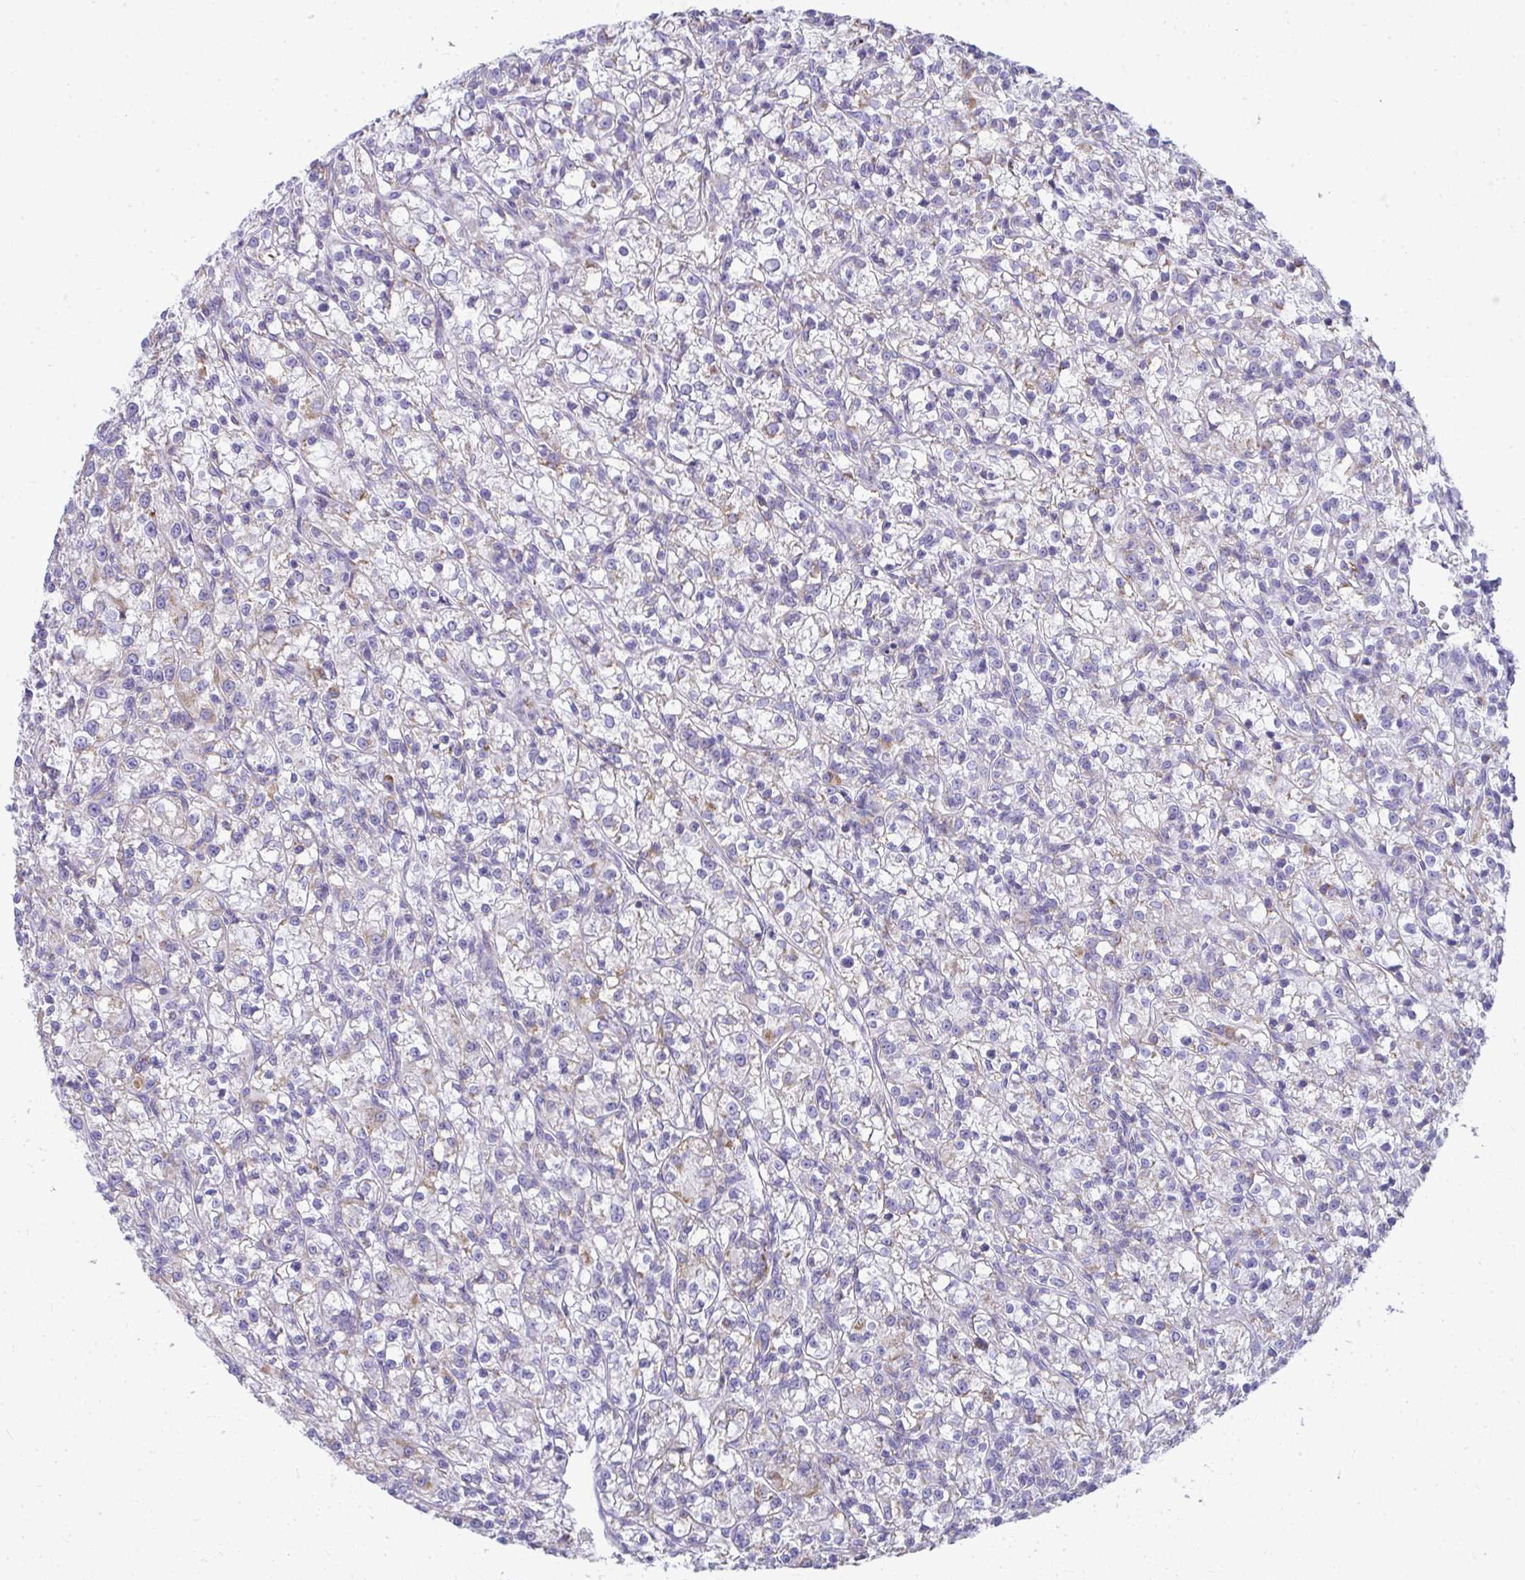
{"staining": {"intensity": "weak", "quantity": "<25%", "location": "cytoplasmic/membranous"}, "tissue": "renal cancer", "cell_type": "Tumor cells", "image_type": "cancer", "snomed": [{"axis": "morphology", "description": "Adenocarcinoma, NOS"}, {"axis": "topography", "description": "Kidney"}], "caption": "IHC histopathology image of human renal cancer stained for a protein (brown), which exhibits no expression in tumor cells.", "gene": "SLC6A1", "patient": {"sex": "female", "age": 59}}